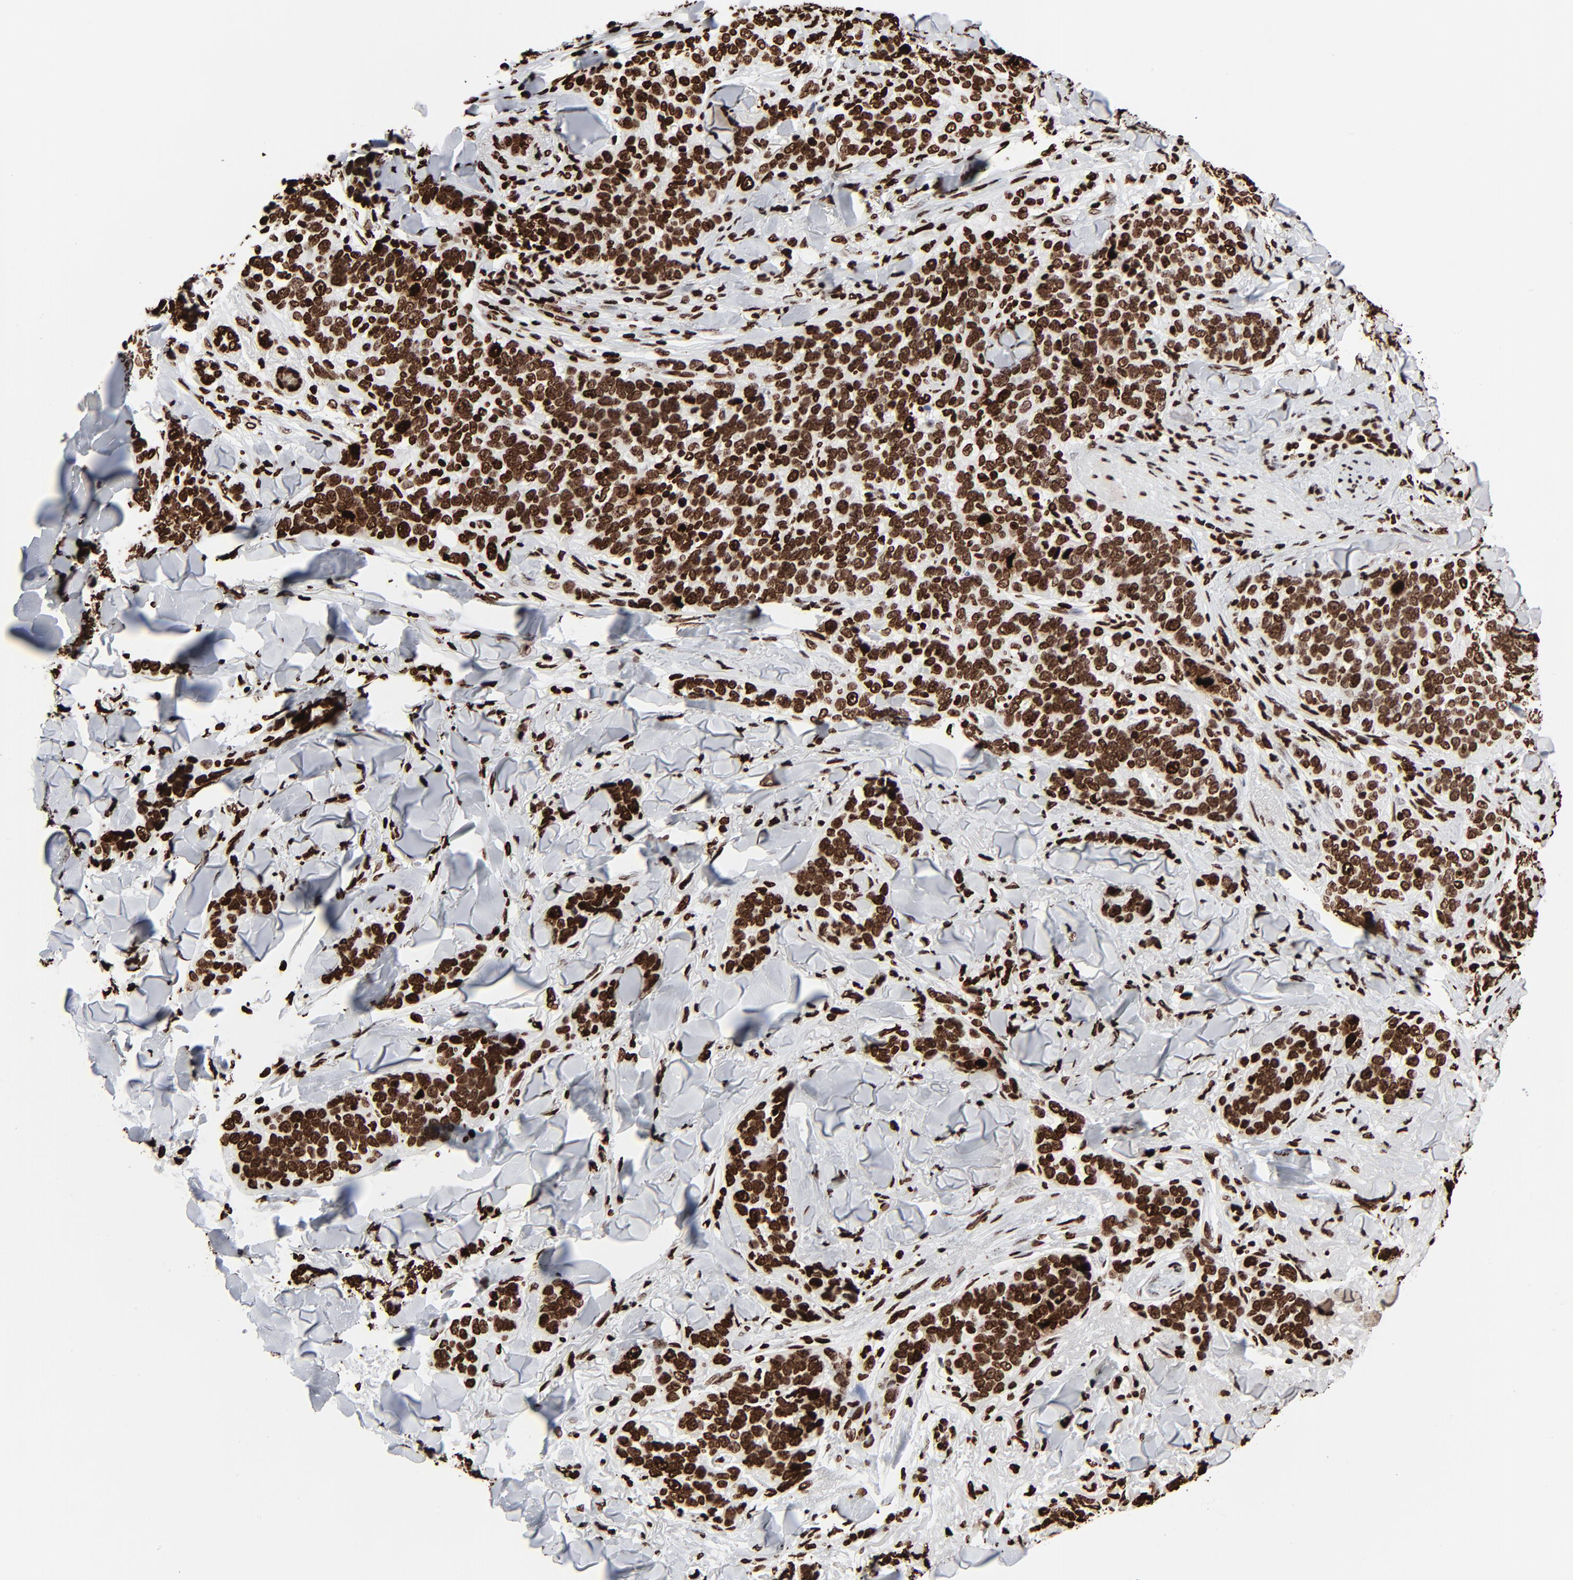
{"staining": {"intensity": "strong", "quantity": ">75%", "location": "nuclear"}, "tissue": "skin cancer", "cell_type": "Tumor cells", "image_type": "cancer", "snomed": [{"axis": "morphology", "description": "Normal tissue, NOS"}, {"axis": "morphology", "description": "Squamous cell carcinoma, NOS"}, {"axis": "topography", "description": "Skin"}], "caption": "Skin squamous cell carcinoma was stained to show a protein in brown. There is high levels of strong nuclear staining in approximately >75% of tumor cells.", "gene": "H3-4", "patient": {"sex": "female", "age": 83}}